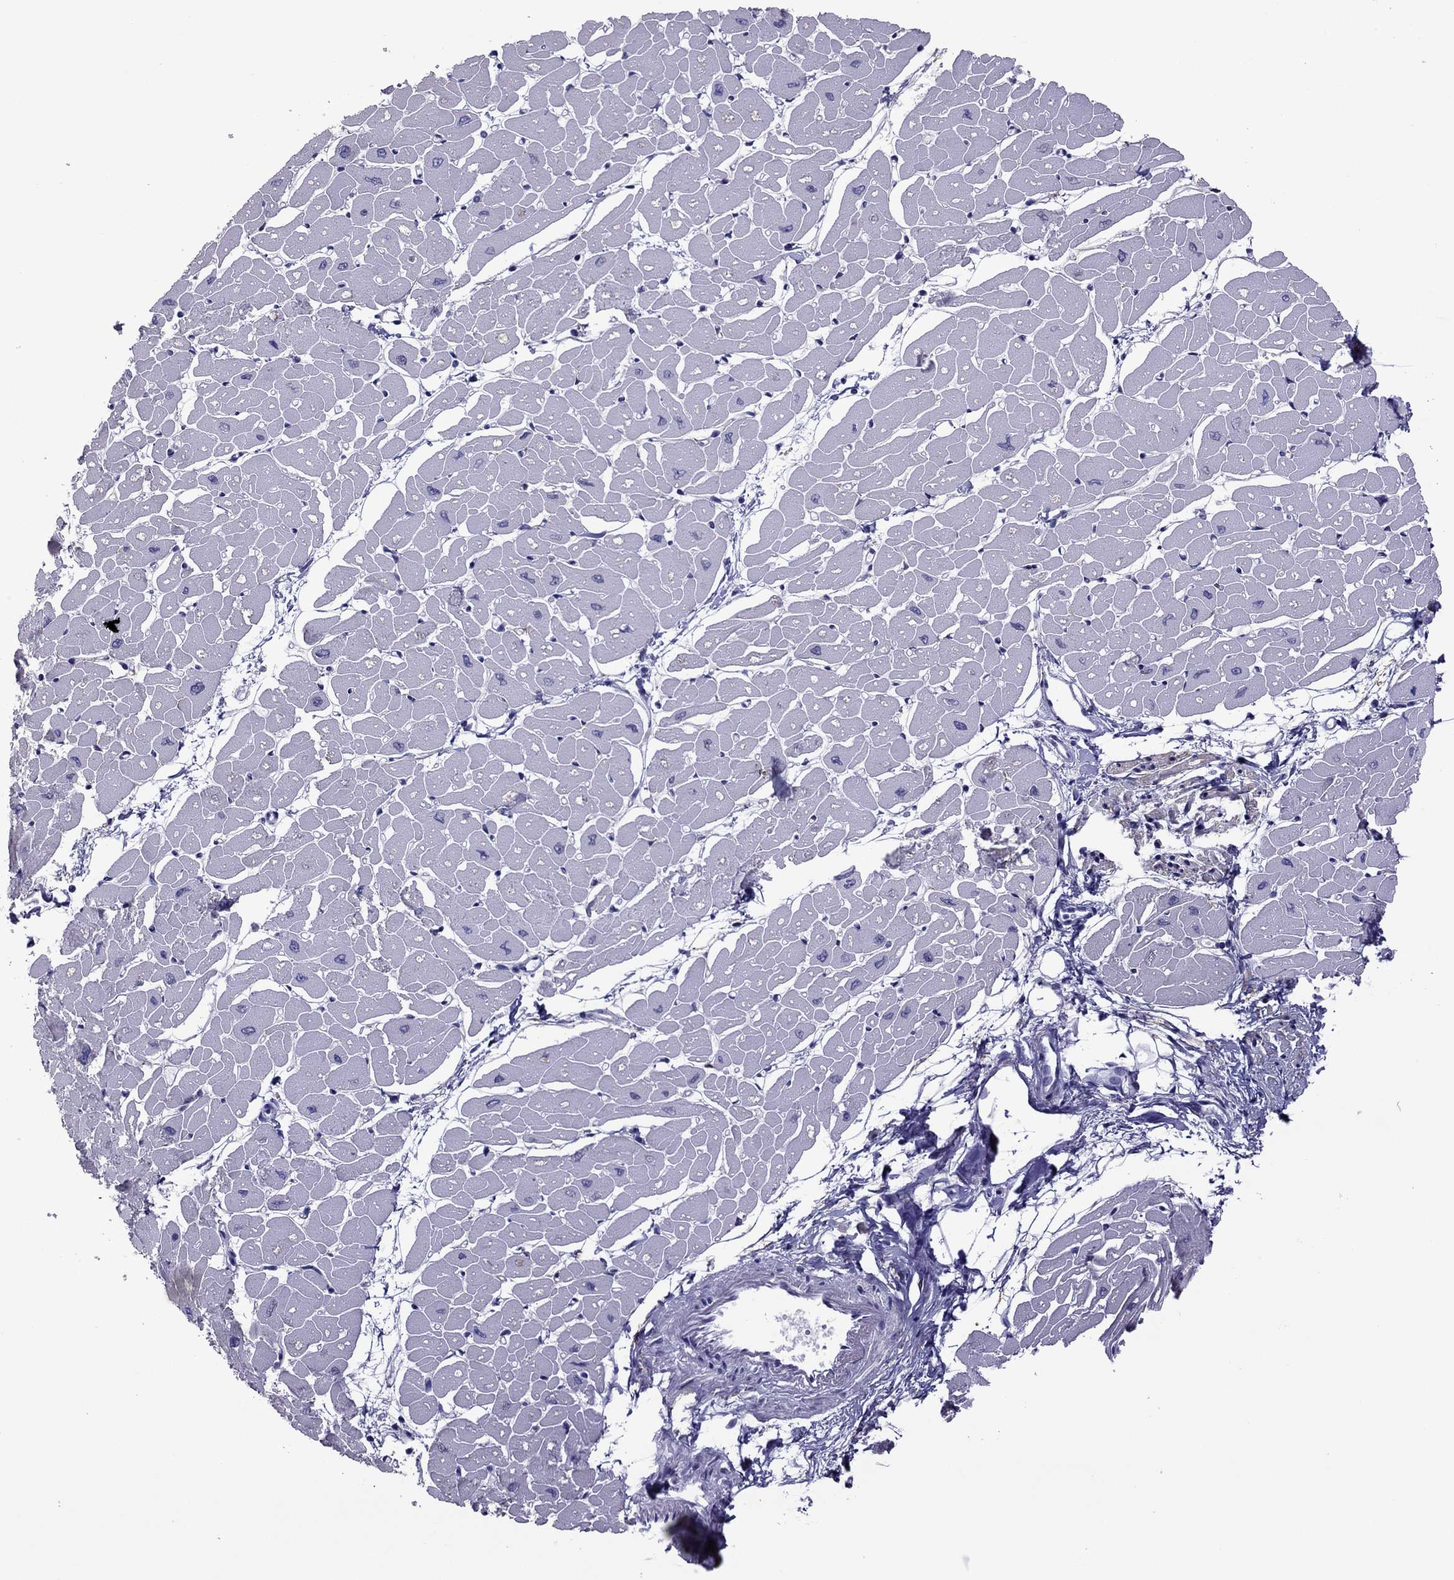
{"staining": {"intensity": "negative", "quantity": "none", "location": "none"}, "tissue": "heart muscle", "cell_type": "Cardiomyocytes", "image_type": "normal", "snomed": [{"axis": "morphology", "description": "Normal tissue, NOS"}, {"axis": "topography", "description": "Heart"}], "caption": "A high-resolution histopathology image shows immunohistochemistry staining of unremarkable heart muscle, which reveals no significant staining in cardiomyocytes.", "gene": "ZNF646", "patient": {"sex": "male", "age": 57}}